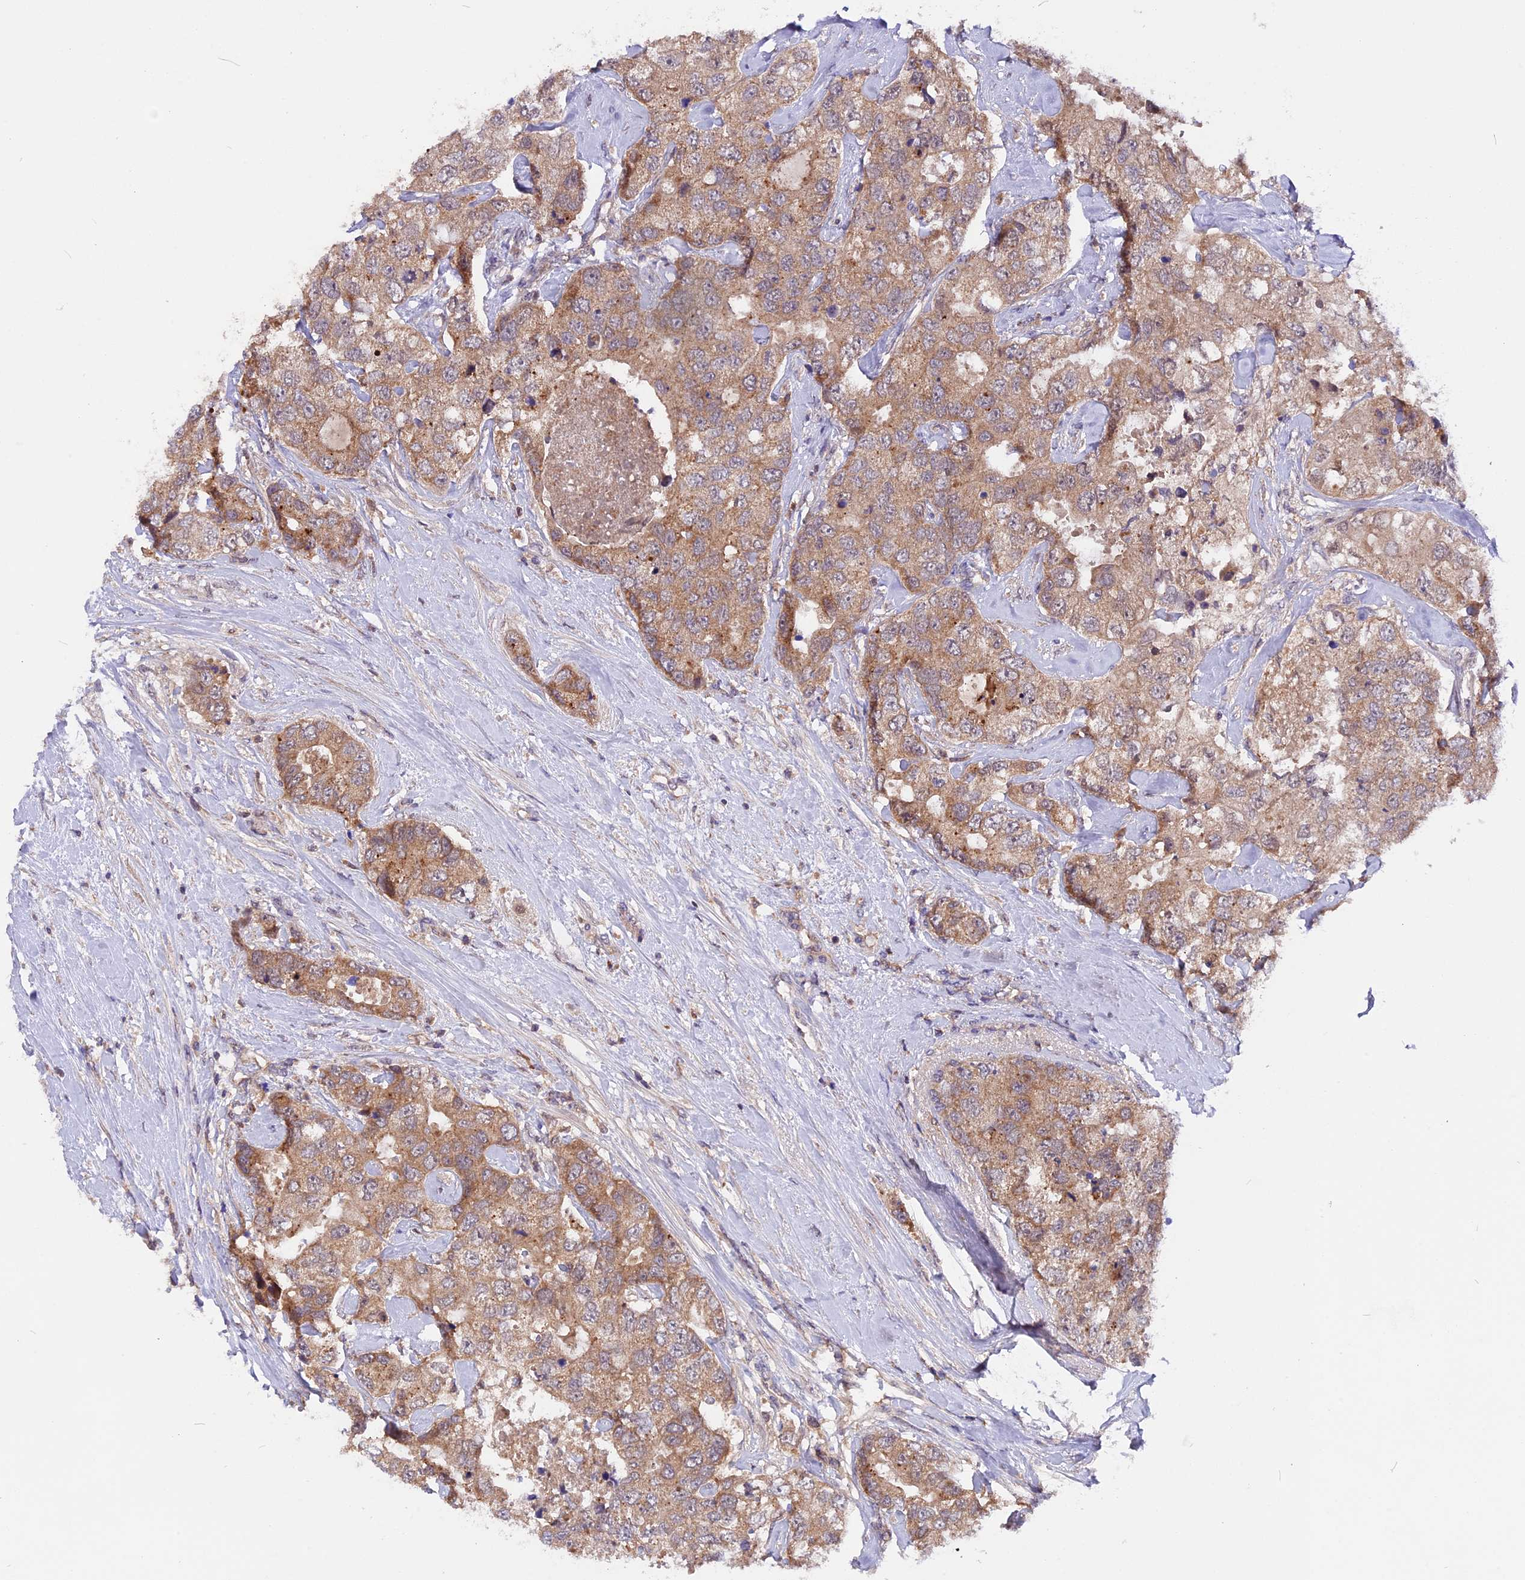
{"staining": {"intensity": "moderate", "quantity": ">75%", "location": "cytoplasmic/membranous"}, "tissue": "breast cancer", "cell_type": "Tumor cells", "image_type": "cancer", "snomed": [{"axis": "morphology", "description": "Duct carcinoma"}, {"axis": "topography", "description": "Breast"}], "caption": "Tumor cells show medium levels of moderate cytoplasmic/membranous staining in approximately >75% of cells in human breast cancer.", "gene": "MARK4", "patient": {"sex": "female", "age": 62}}